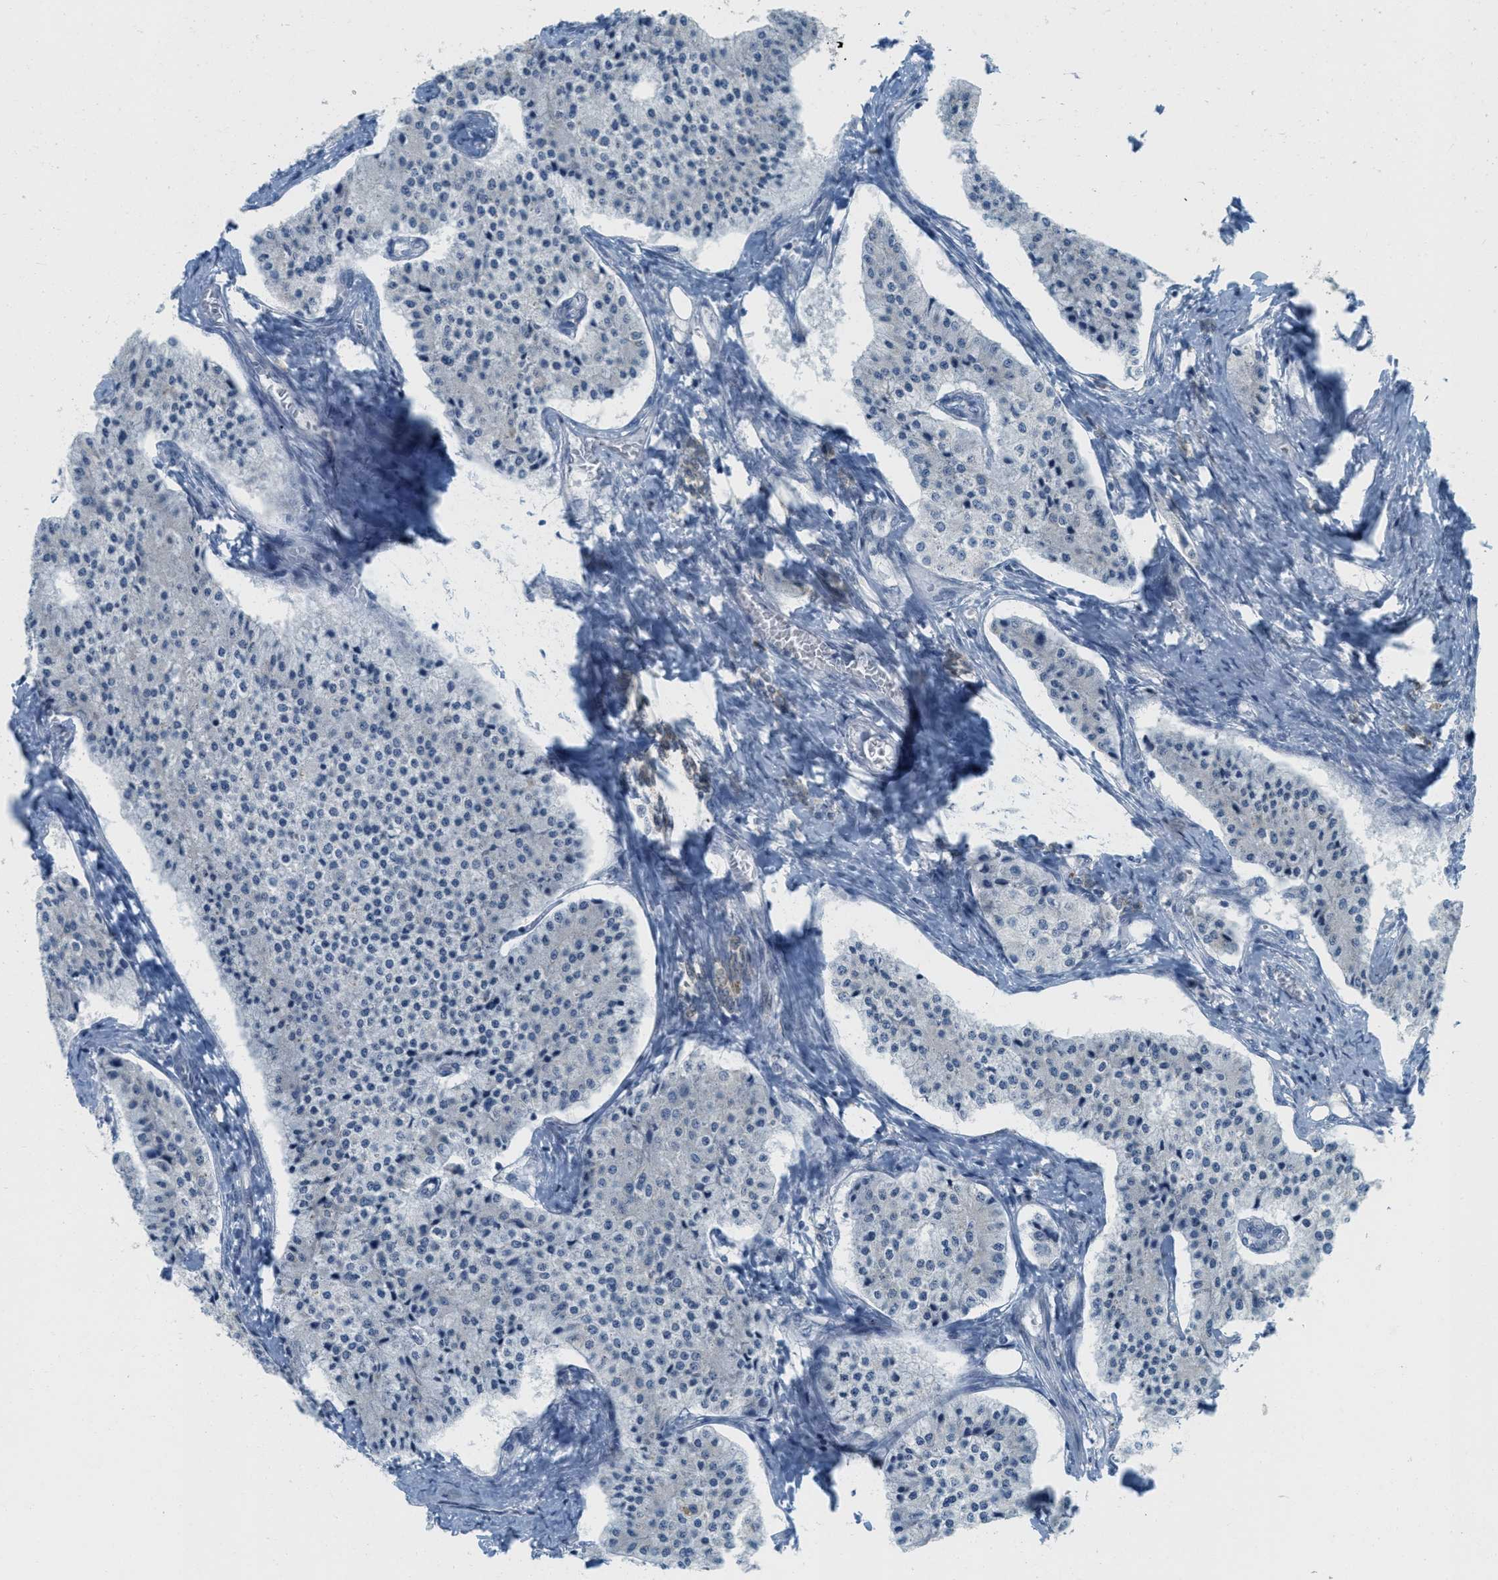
{"staining": {"intensity": "negative", "quantity": "none", "location": "none"}, "tissue": "carcinoid", "cell_type": "Tumor cells", "image_type": "cancer", "snomed": [{"axis": "morphology", "description": "Carcinoid, malignant, NOS"}, {"axis": "topography", "description": "Colon"}], "caption": "The immunohistochemistry (IHC) photomicrograph has no significant expression in tumor cells of carcinoid tissue.", "gene": "TEX264", "patient": {"sex": "female", "age": 52}}